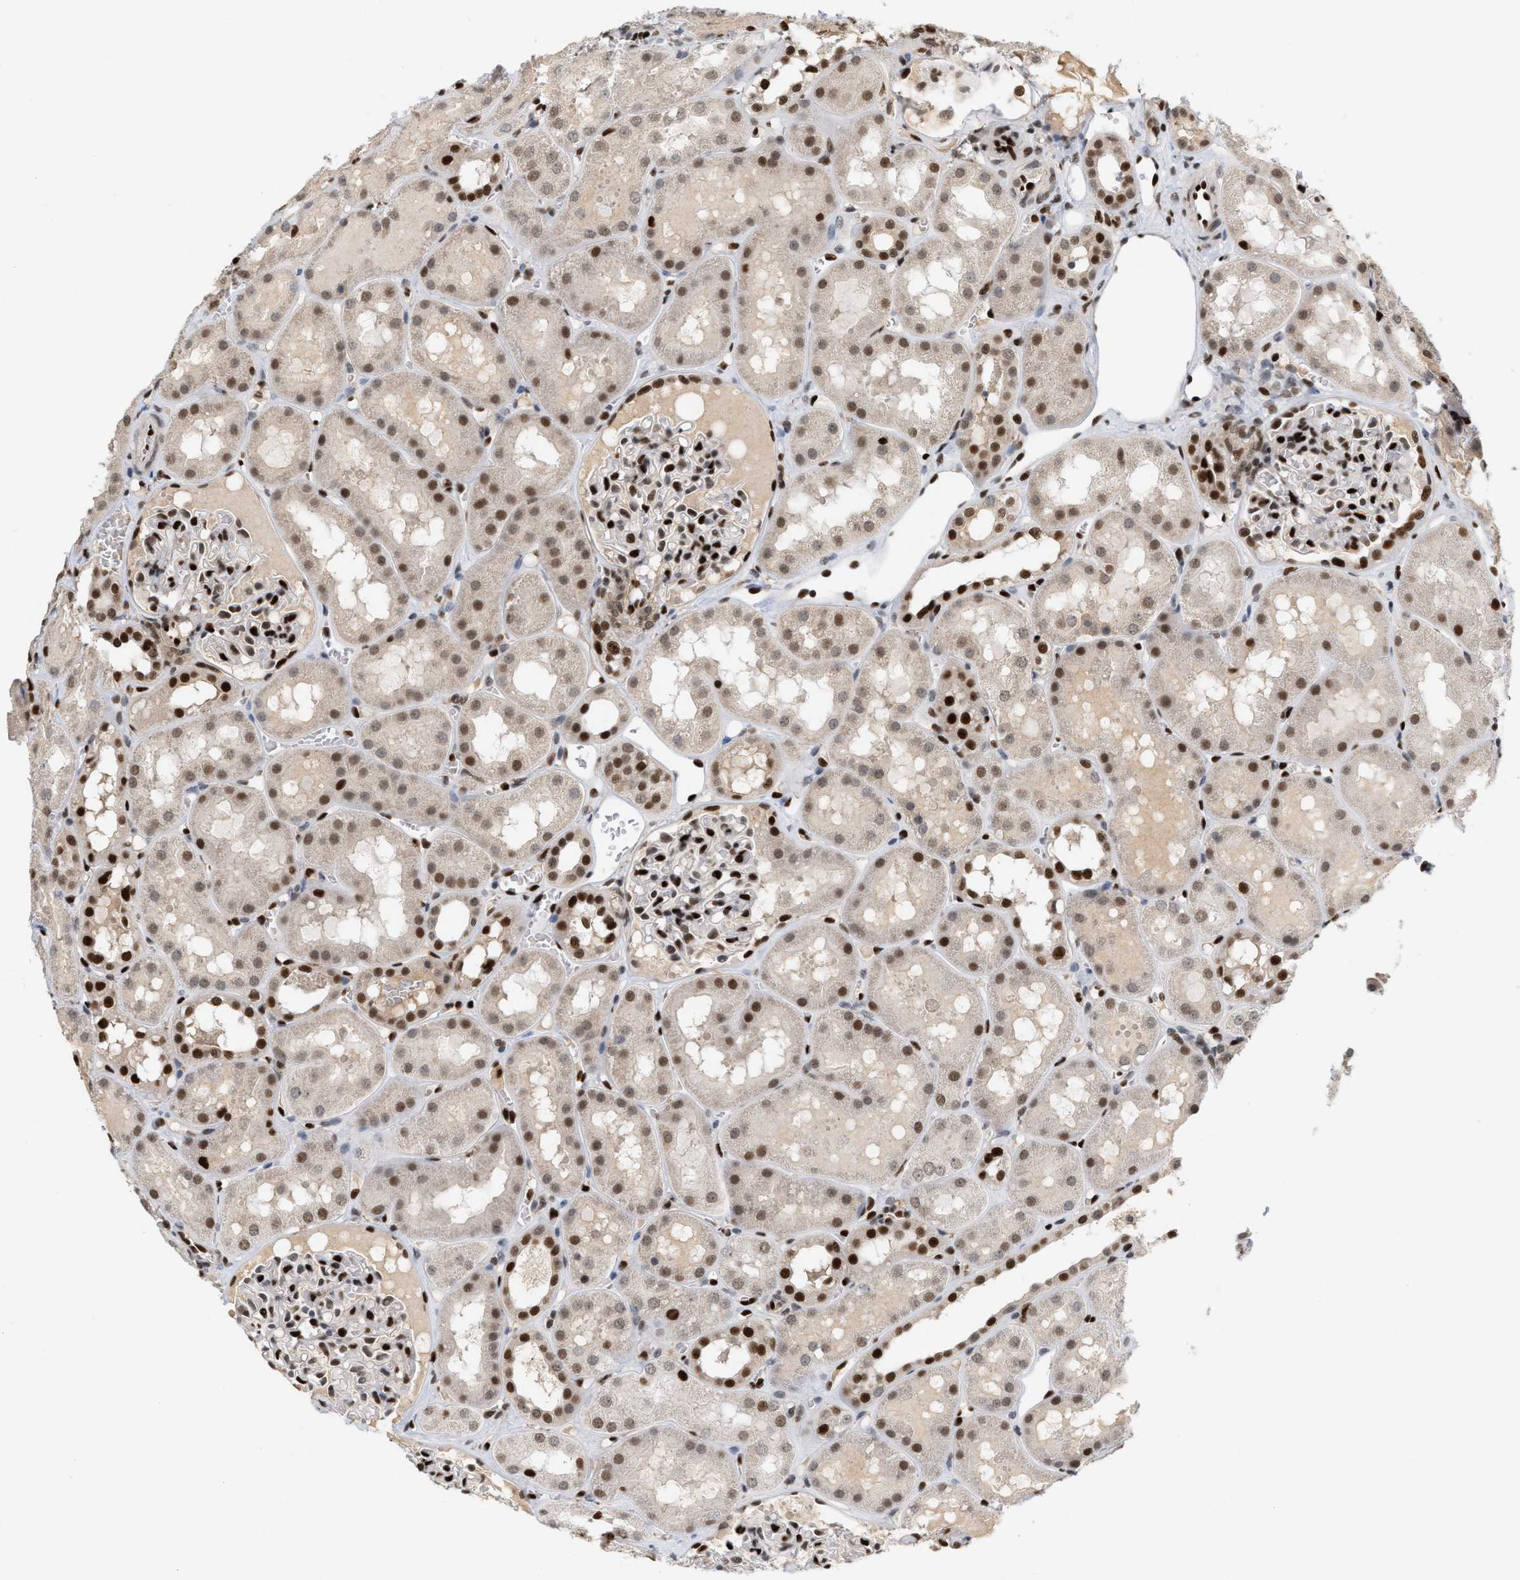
{"staining": {"intensity": "strong", "quantity": ">75%", "location": "nuclear"}, "tissue": "kidney", "cell_type": "Cells in glomeruli", "image_type": "normal", "snomed": [{"axis": "morphology", "description": "Normal tissue, NOS"}, {"axis": "topography", "description": "Kidney"}, {"axis": "topography", "description": "Urinary bladder"}], "caption": "The immunohistochemical stain highlights strong nuclear positivity in cells in glomeruli of benign kidney. (DAB (3,3'-diaminobenzidine) IHC, brown staining for protein, blue staining for nuclei).", "gene": "C17orf49", "patient": {"sex": "male", "age": 16}}